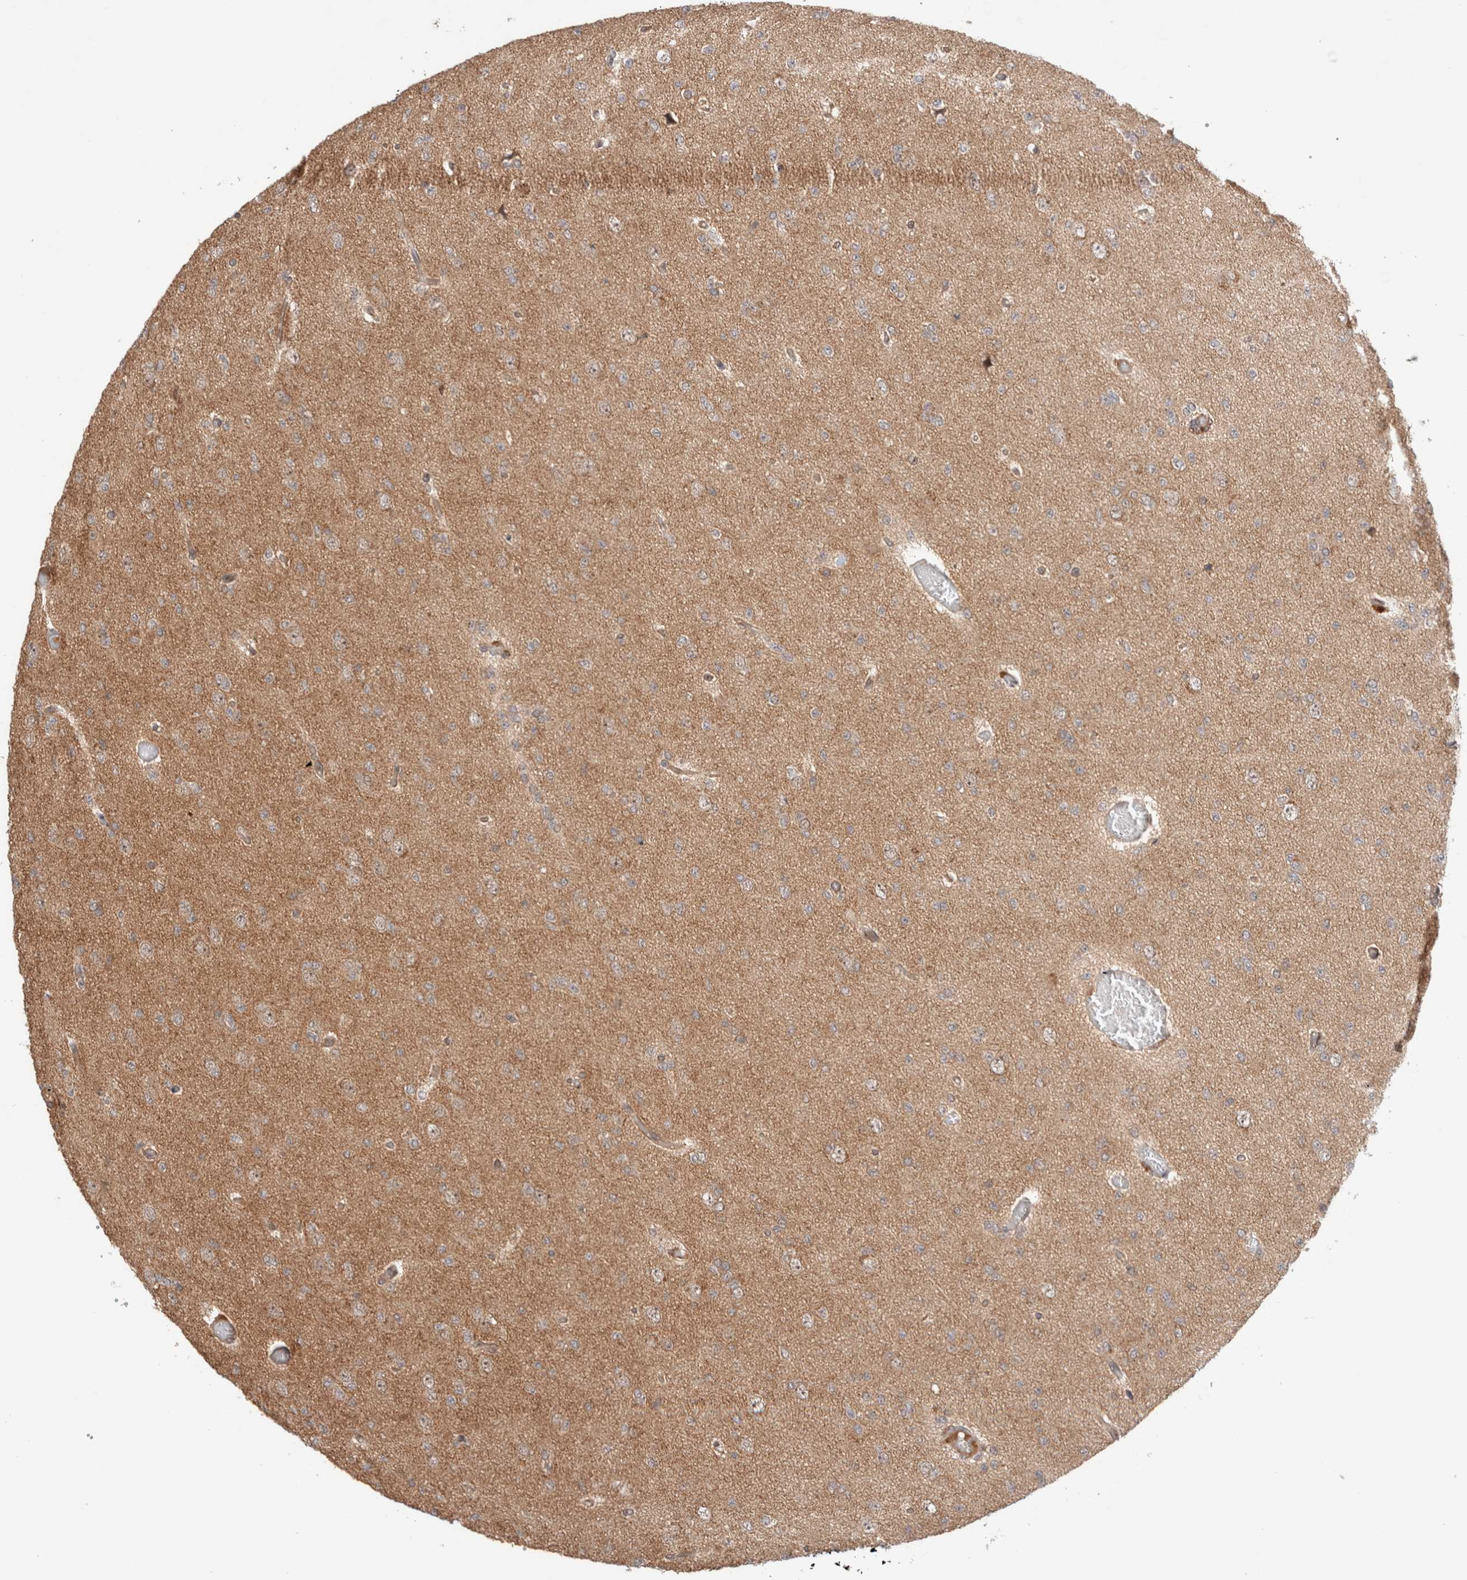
{"staining": {"intensity": "weak", "quantity": ">75%", "location": "cytoplasmic/membranous"}, "tissue": "glioma", "cell_type": "Tumor cells", "image_type": "cancer", "snomed": [{"axis": "morphology", "description": "Glioma, malignant, Low grade"}, {"axis": "topography", "description": "Brain"}], "caption": "The immunohistochemical stain labels weak cytoplasmic/membranous staining in tumor cells of malignant low-grade glioma tissue. Using DAB (3,3'-diaminobenzidine) (brown) and hematoxylin (blue) stains, captured at high magnification using brightfield microscopy.", "gene": "SIKE1", "patient": {"sex": "female", "age": 22}}